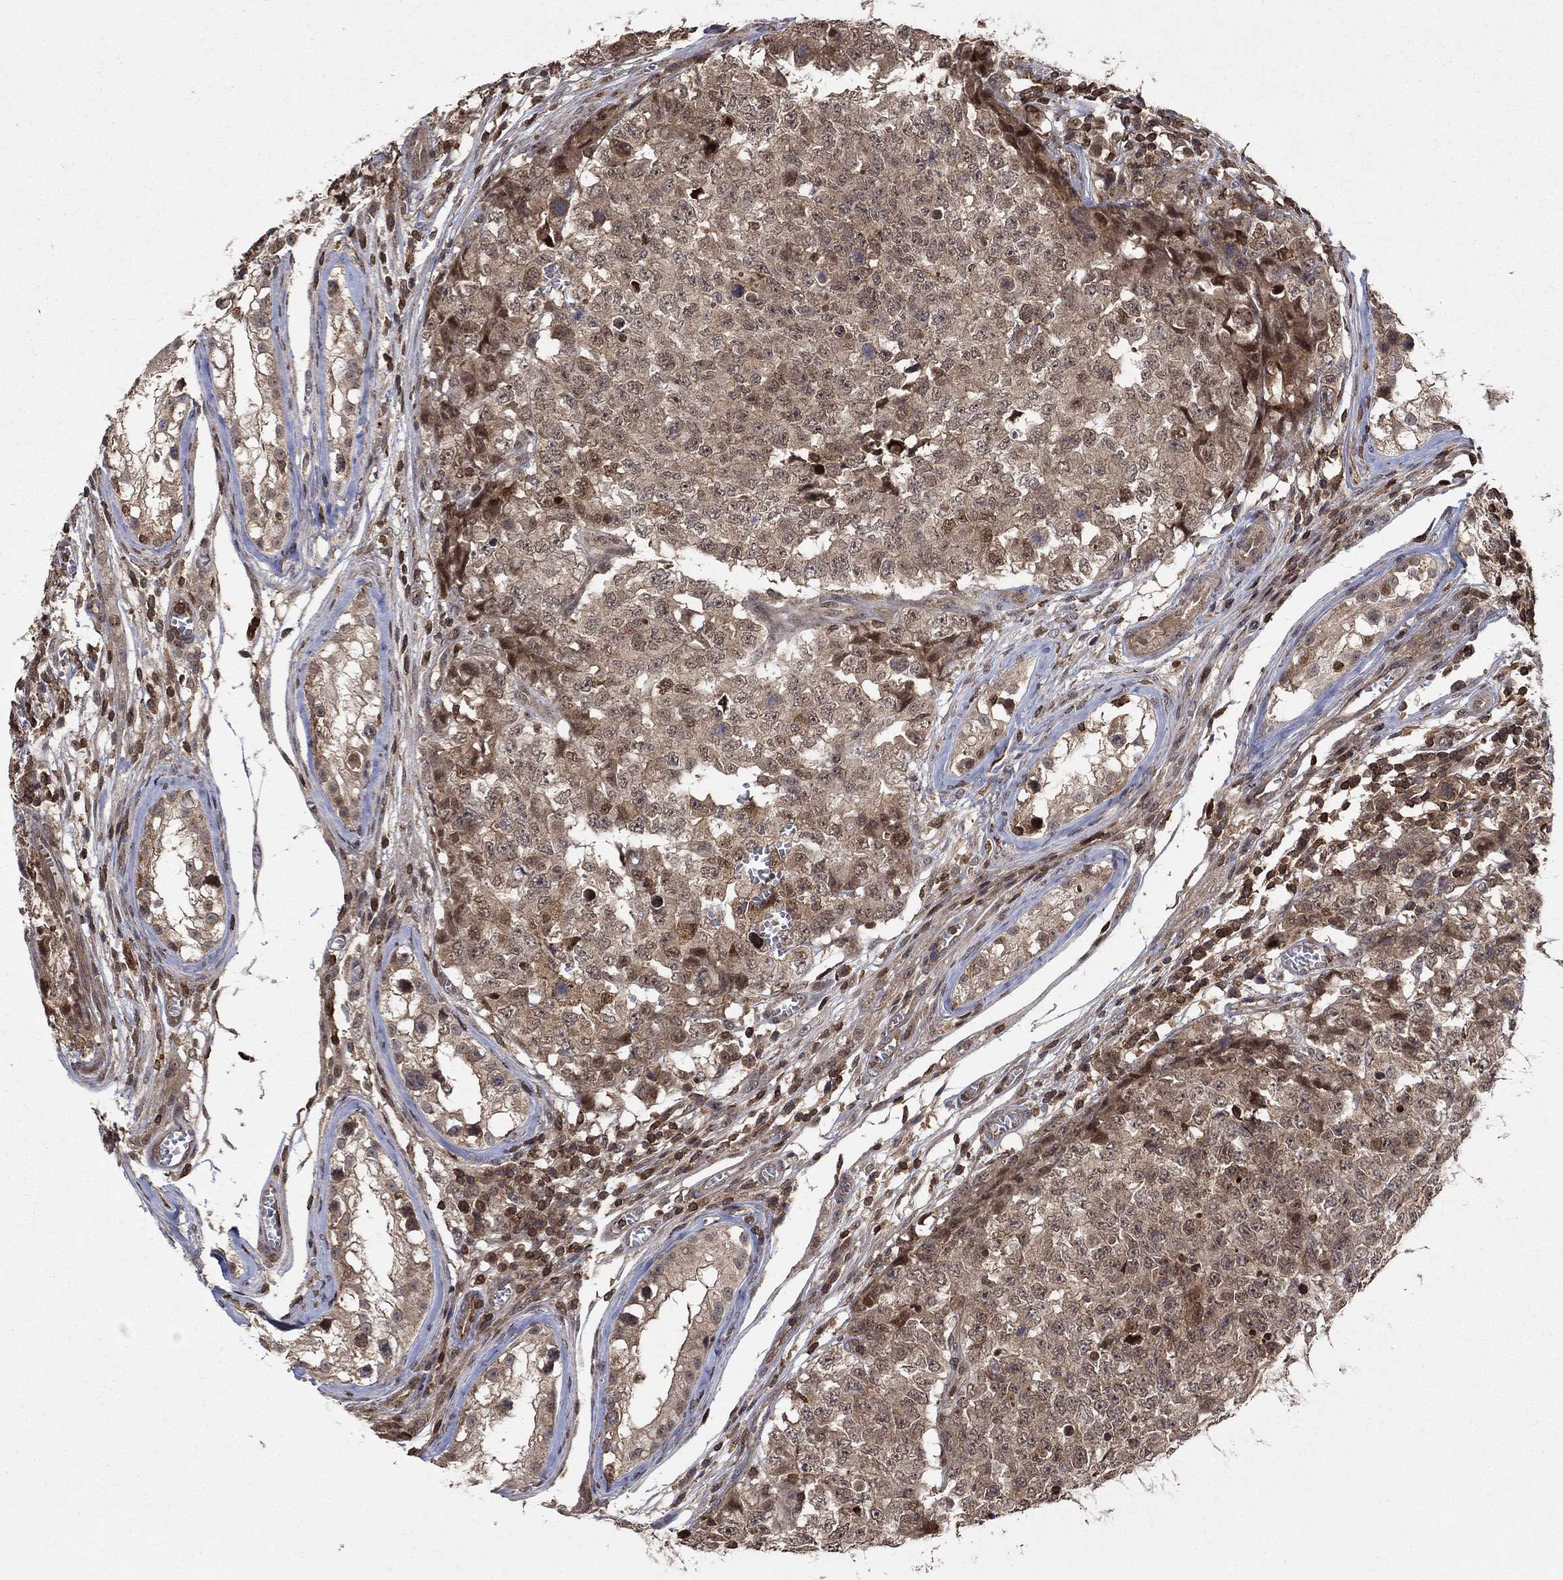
{"staining": {"intensity": "moderate", "quantity": "25%-75%", "location": "cytoplasmic/membranous,nuclear"}, "tissue": "testis cancer", "cell_type": "Tumor cells", "image_type": "cancer", "snomed": [{"axis": "morphology", "description": "Carcinoma, Embryonal, NOS"}, {"axis": "topography", "description": "Testis"}], "caption": "An immunohistochemistry (IHC) micrograph of neoplastic tissue is shown. Protein staining in brown highlights moderate cytoplasmic/membranous and nuclear positivity in testis cancer within tumor cells.", "gene": "CCDC66", "patient": {"sex": "male", "age": 23}}